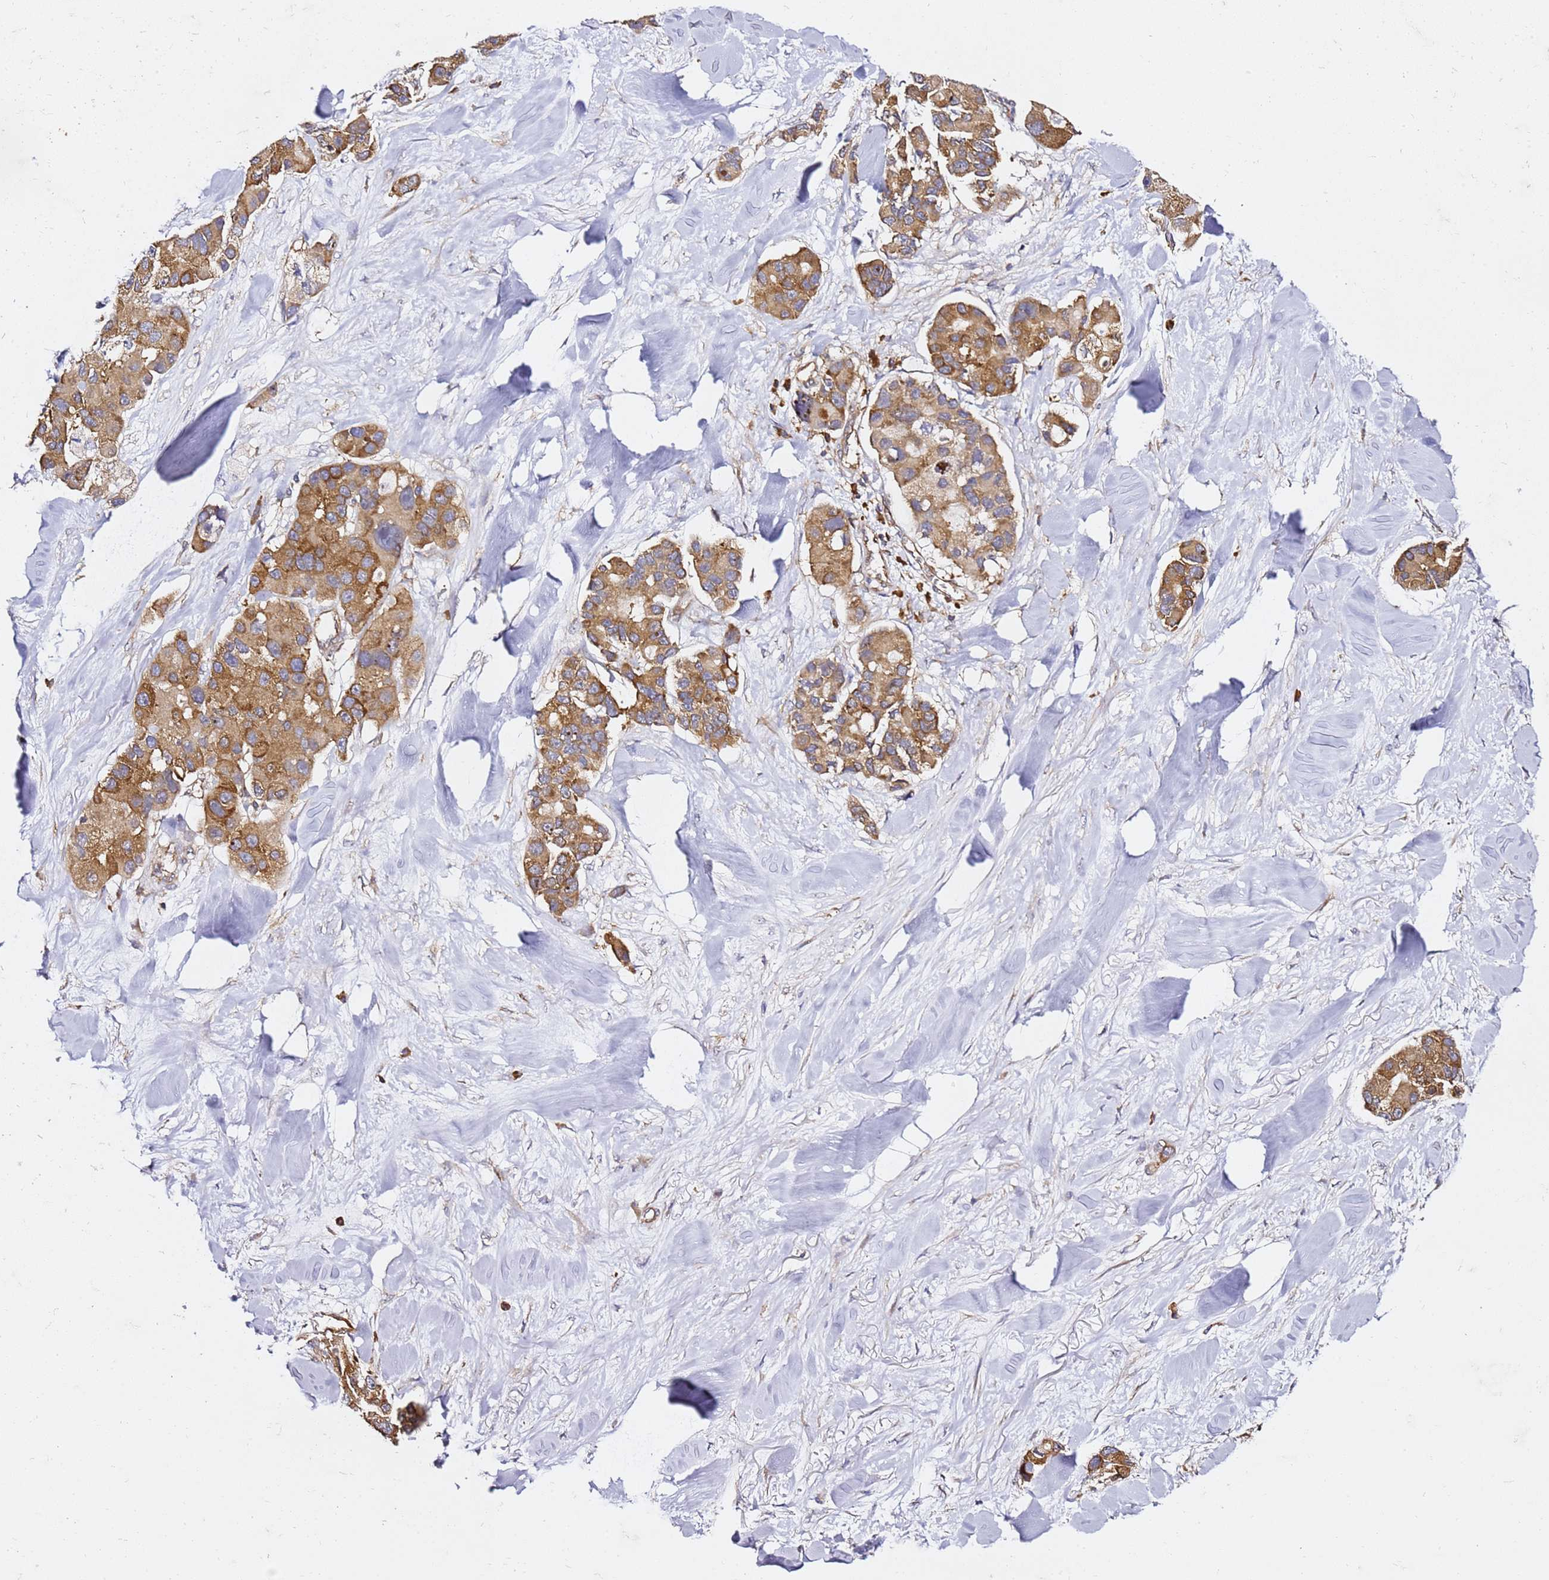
{"staining": {"intensity": "moderate", "quantity": ">75%", "location": "cytoplasmic/membranous"}, "tissue": "lung cancer", "cell_type": "Tumor cells", "image_type": "cancer", "snomed": [{"axis": "morphology", "description": "Adenocarcinoma, NOS"}, {"axis": "topography", "description": "Lung"}], "caption": "This photomicrograph exhibits lung cancer (adenocarcinoma) stained with IHC to label a protein in brown. The cytoplasmic/membranous of tumor cells show moderate positivity for the protein. Nuclei are counter-stained blue.", "gene": "TPST1", "patient": {"sex": "female", "age": 54}}